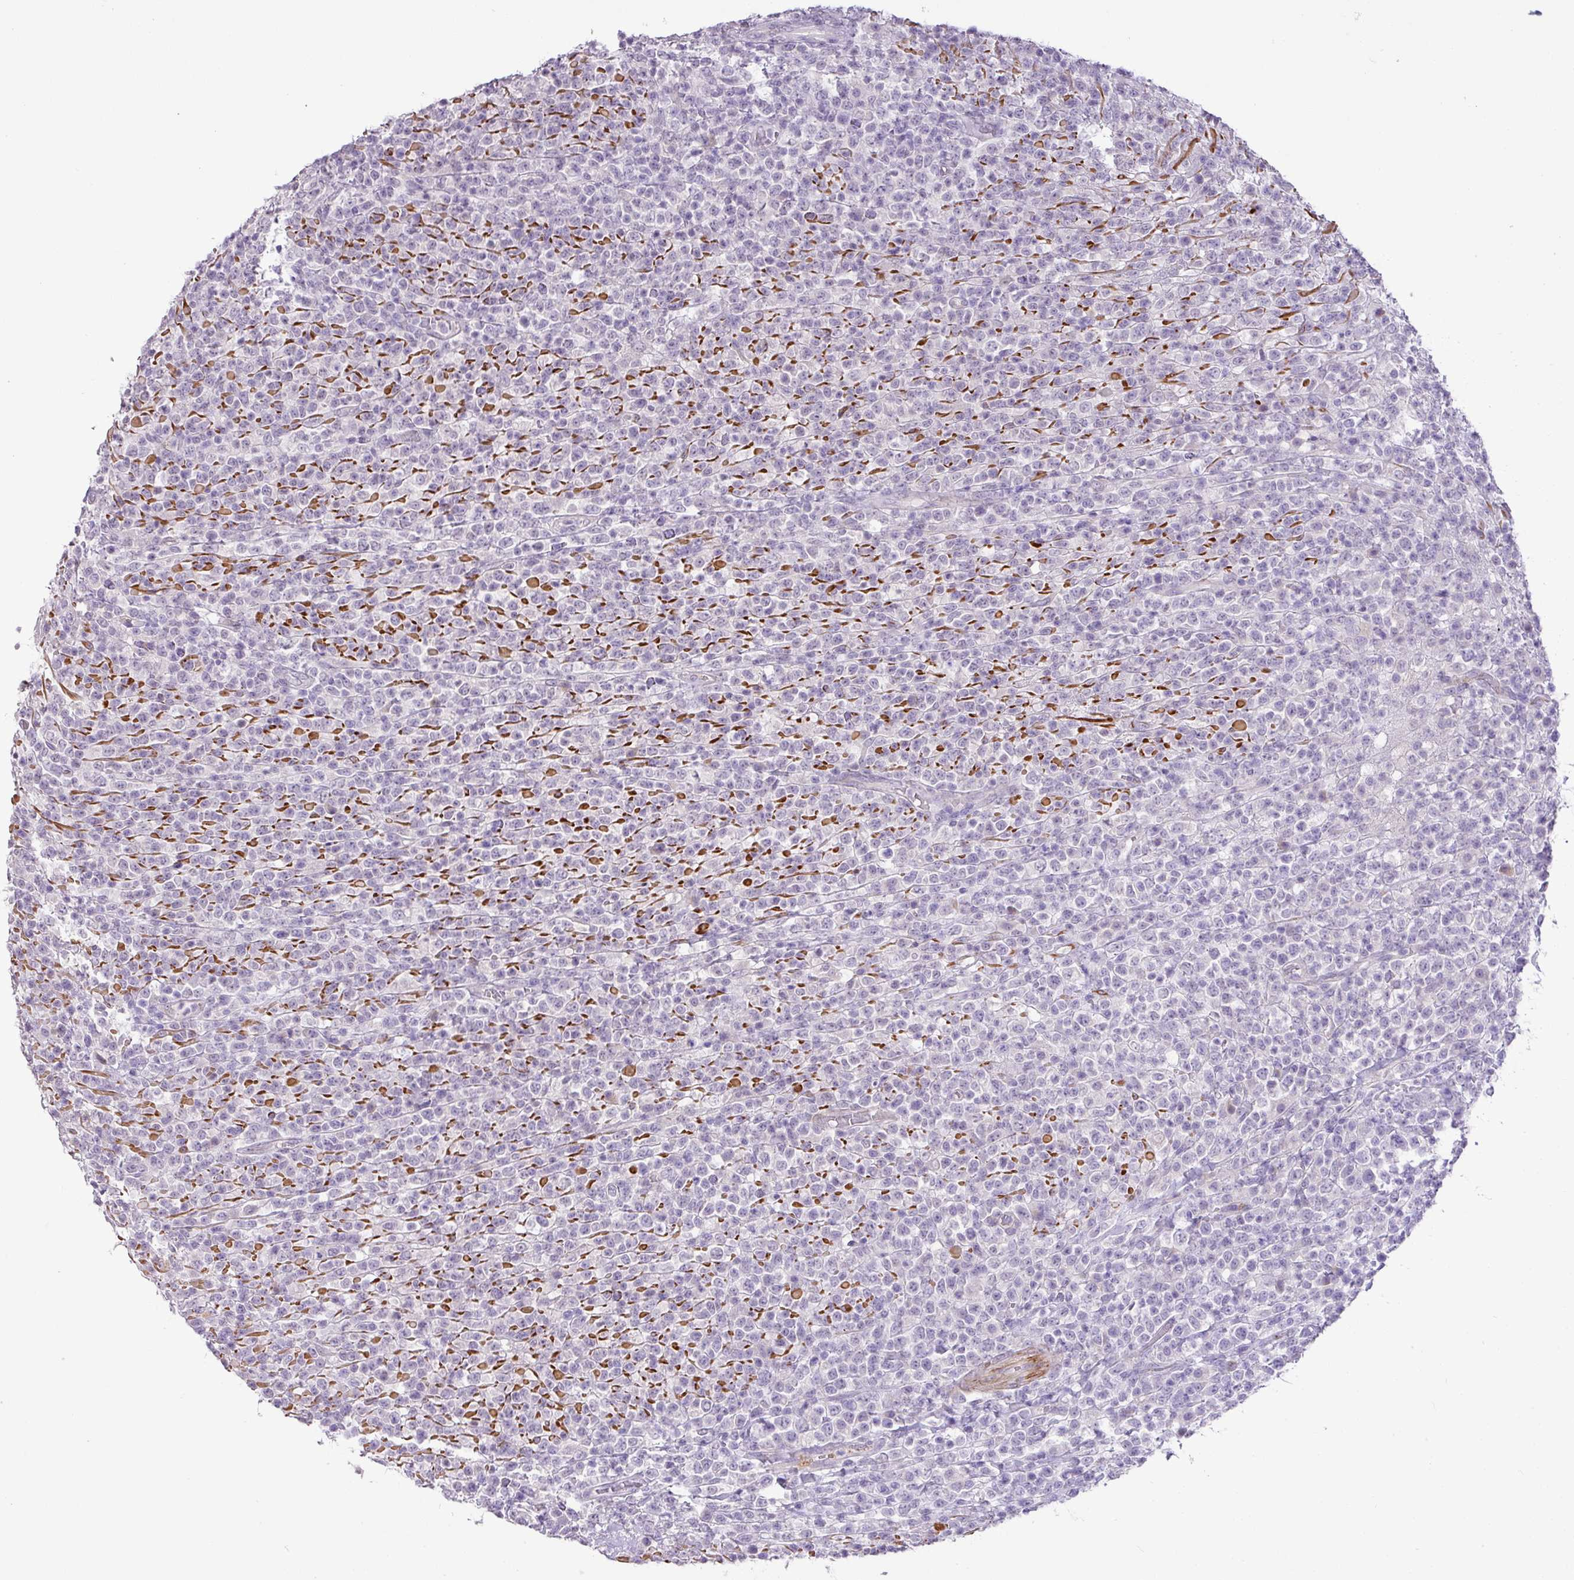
{"staining": {"intensity": "negative", "quantity": "none", "location": "none"}, "tissue": "lymphoma", "cell_type": "Tumor cells", "image_type": "cancer", "snomed": [{"axis": "morphology", "description": "Malignant lymphoma, non-Hodgkin's type, High grade"}, {"axis": "topography", "description": "Colon"}], "caption": "This is an IHC histopathology image of malignant lymphoma, non-Hodgkin's type (high-grade). There is no positivity in tumor cells.", "gene": "DIP2A", "patient": {"sex": "female", "age": 53}}